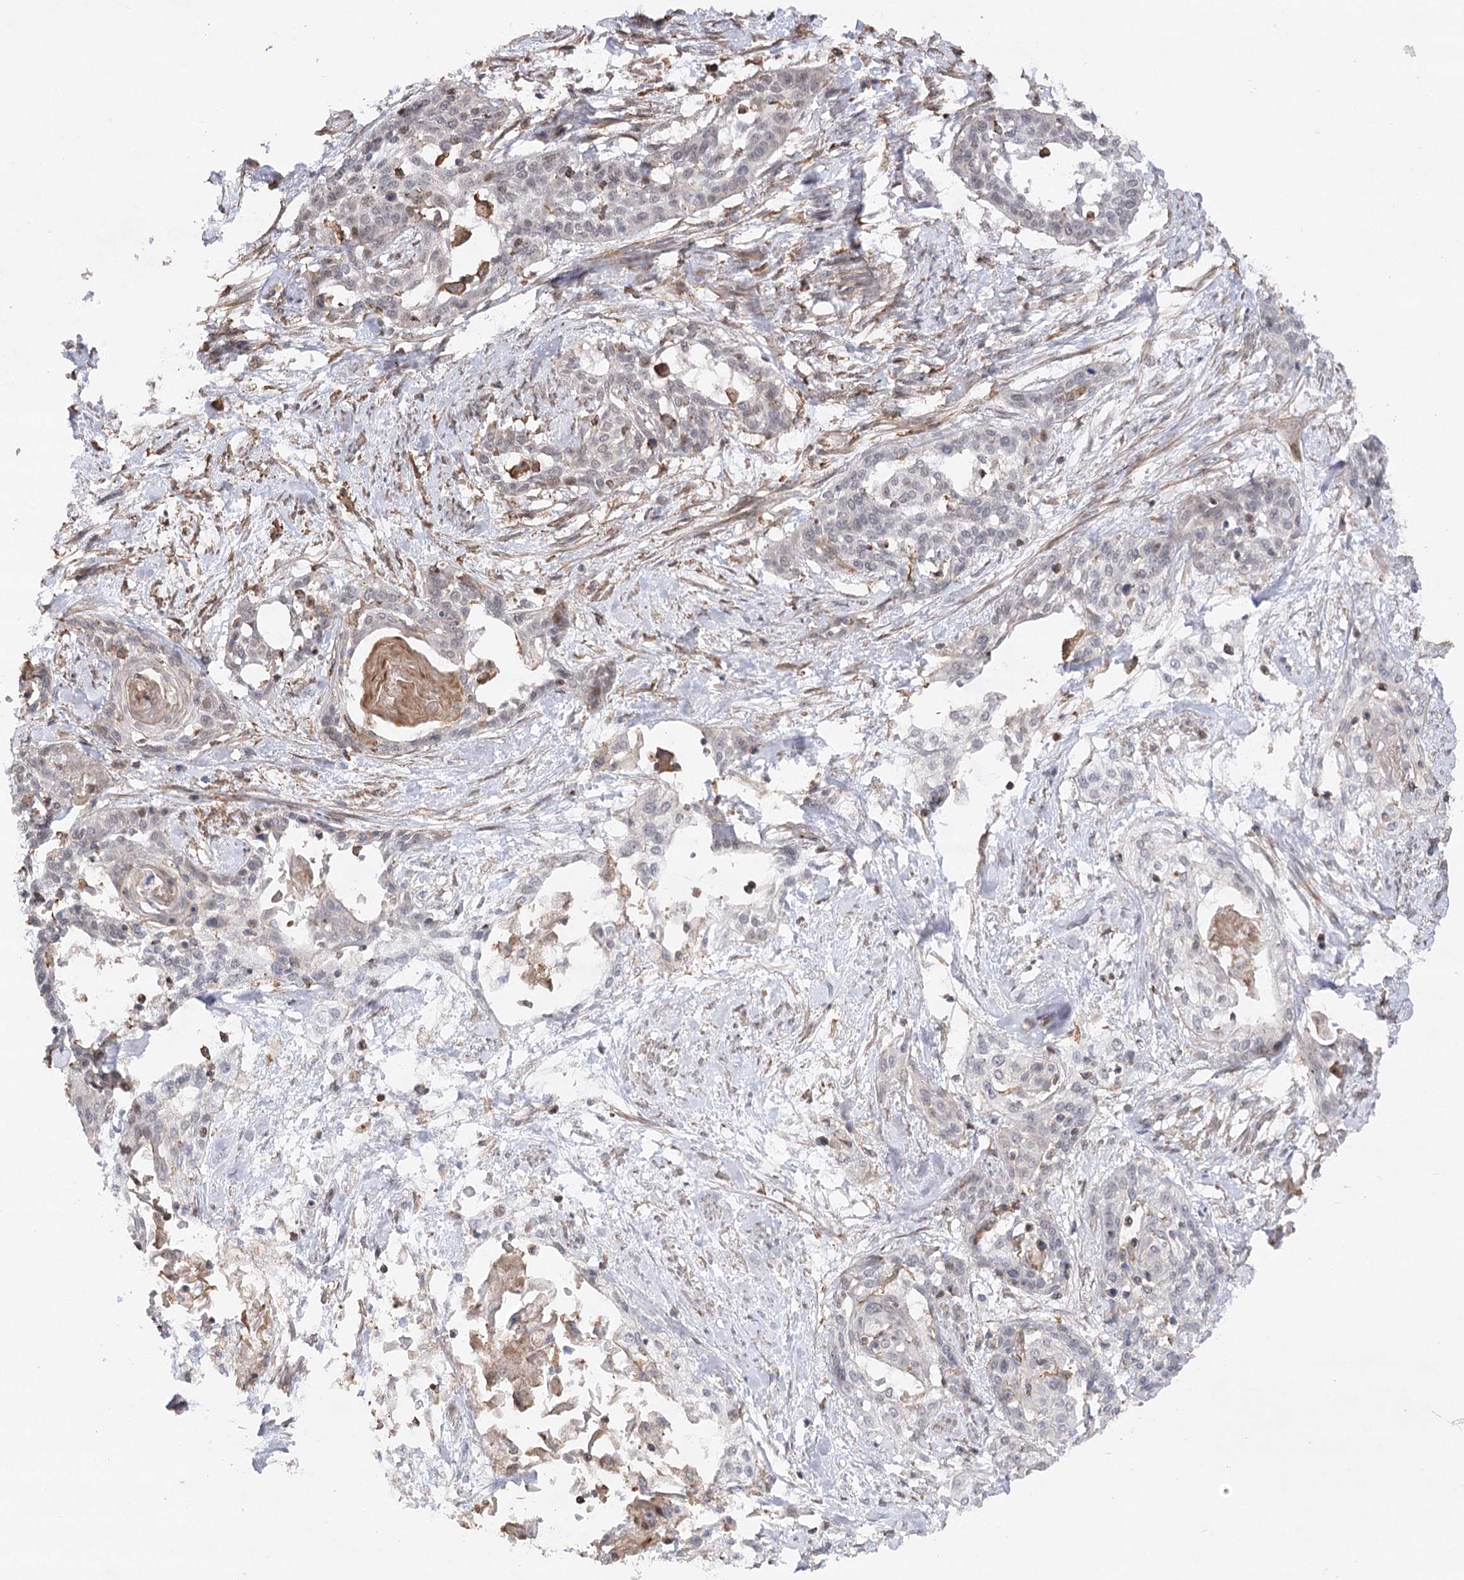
{"staining": {"intensity": "weak", "quantity": "<25%", "location": "nuclear"}, "tissue": "cervical cancer", "cell_type": "Tumor cells", "image_type": "cancer", "snomed": [{"axis": "morphology", "description": "Squamous cell carcinoma, NOS"}, {"axis": "topography", "description": "Cervix"}], "caption": "High power microscopy histopathology image of an IHC micrograph of squamous cell carcinoma (cervical), revealing no significant positivity in tumor cells.", "gene": "OBSL1", "patient": {"sex": "female", "age": 57}}